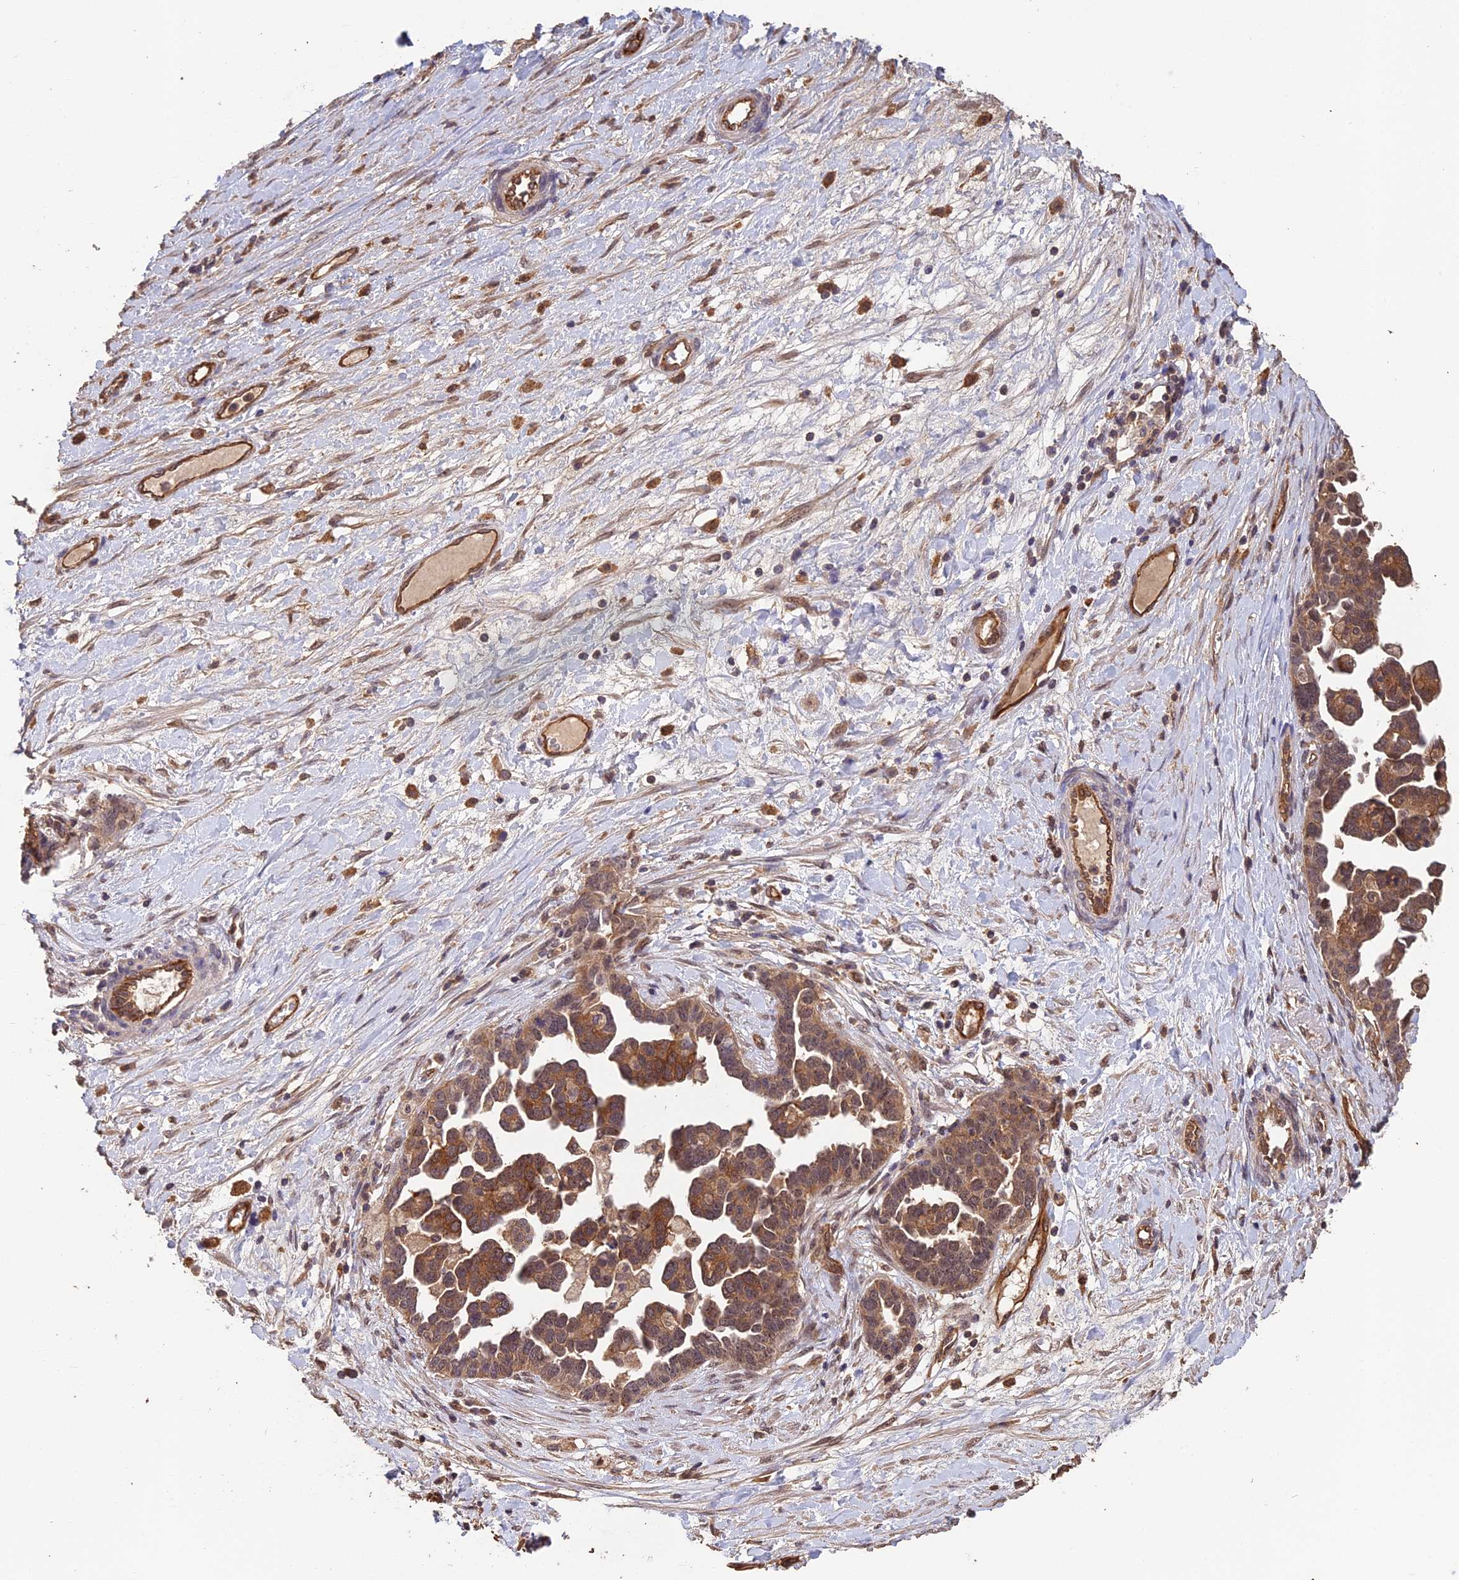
{"staining": {"intensity": "moderate", "quantity": ">75%", "location": "cytoplasmic/membranous"}, "tissue": "ovarian cancer", "cell_type": "Tumor cells", "image_type": "cancer", "snomed": [{"axis": "morphology", "description": "Cystadenocarcinoma, serous, NOS"}, {"axis": "topography", "description": "Ovary"}], "caption": "Immunohistochemical staining of human ovarian serous cystadenocarcinoma demonstrates medium levels of moderate cytoplasmic/membranous protein positivity in approximately >75% of tumor cells.", "gene": "RALGAPA2", "patient": {"sex": "female", "age": 54}}